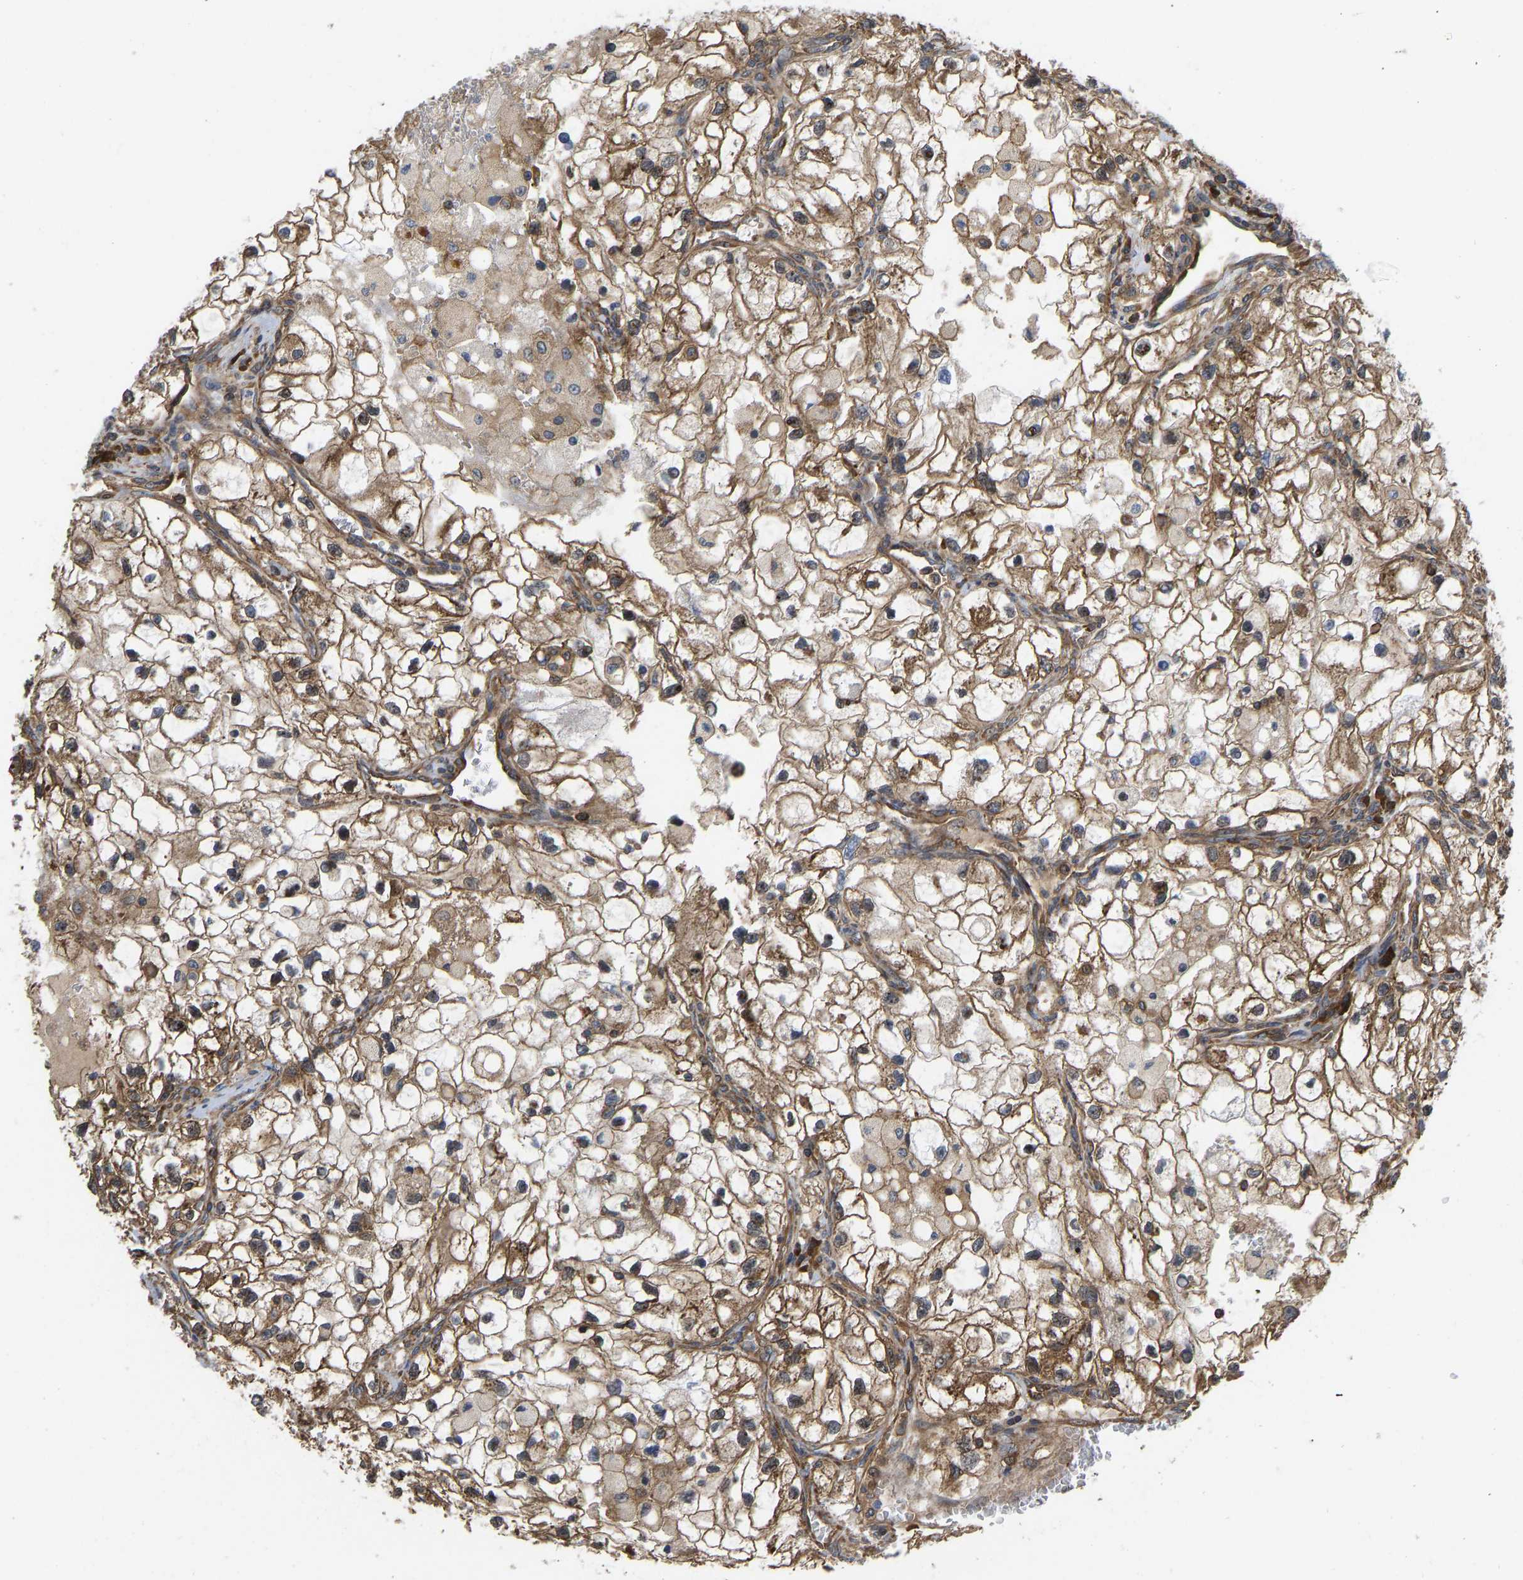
{"staining": {"intensity": "moderate", "quantity": ">75%", "location": "cytoplasmic/membranous"}, "tissue": "renal cancer", "cell_type": "Tumor cells", "image_type": "cancer", "snomed": [{"axis": "morphology", "description": "Adenocarcinoma, NOS"}, {"axis": "topography", "description": "Kidney"}], "caption": "Renal cancer stained with a protein marker exhibits moderate staining in tumor cells.", "gene": "RASGRF2", "patient": {"sex": "female", "age": 70}}